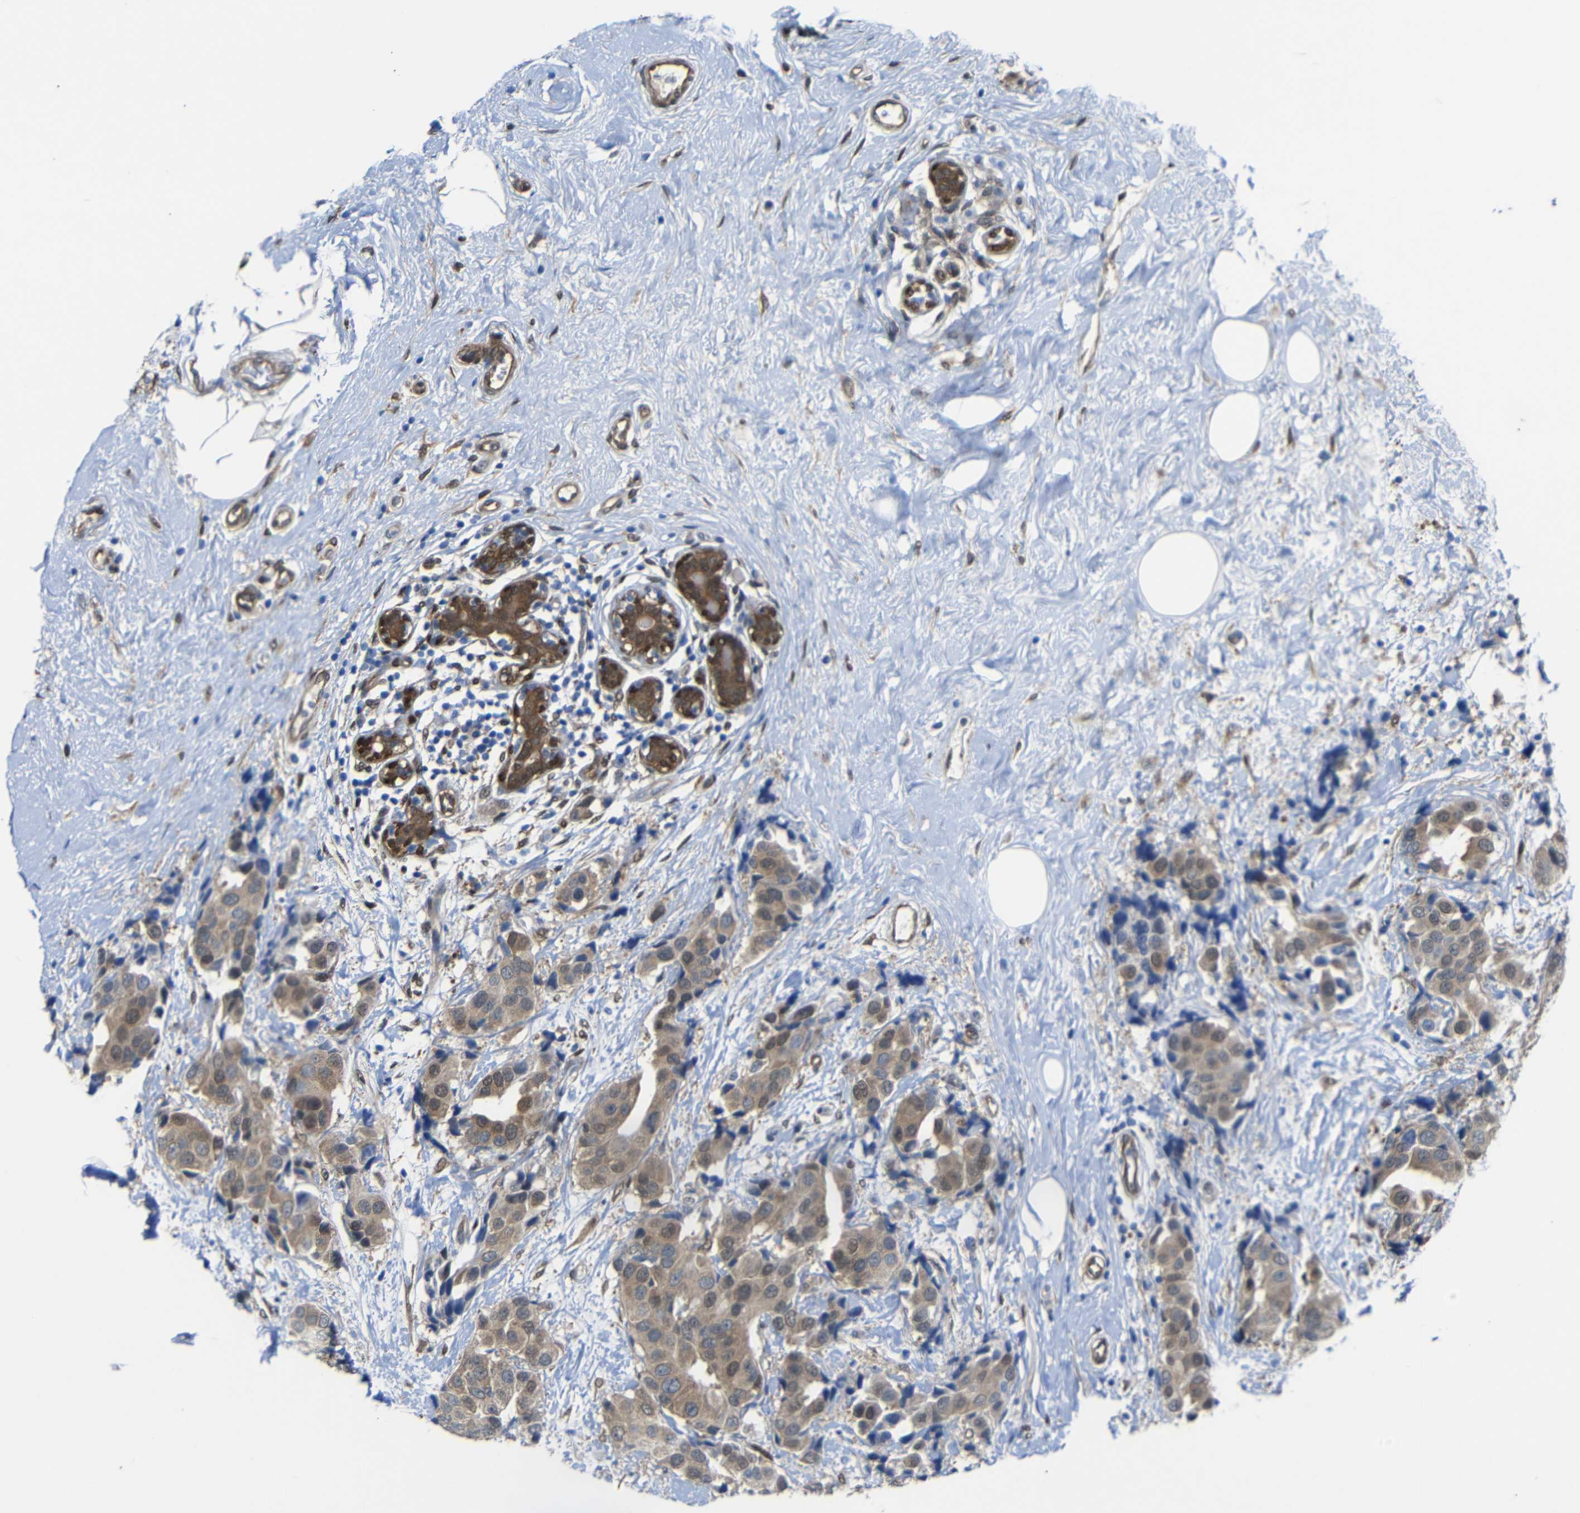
{"staining": {"intensity": "moderate", "quantity": ">75%", "location": "cytoplasmic/membranous"}, "tissue": "breast cancer", "cell_type": "Tumor cells", "image_type": "cancer", "snomed": [{"axis": "morphology", "description": "Normal tissue, NOS"}, {"axis": "morphology", "description": "Duct carcinoma"}, {"axis": "topography", "description": "Breast"}], "caption": "Moderate cytoplasmic/membranous protein staining is appreciated in approximately >75% of tumor cells in breast cancer (invasive ductal carcinoma). The staining was performed using DAB (3,3'-diaminobenzidine) to visualize the protein expression in brown, while the nuclei were stained in blue with hematoxylin (Magnification: 20x).", "gene": "YAP1", "patient": {"sex": "female", "age": 39}}